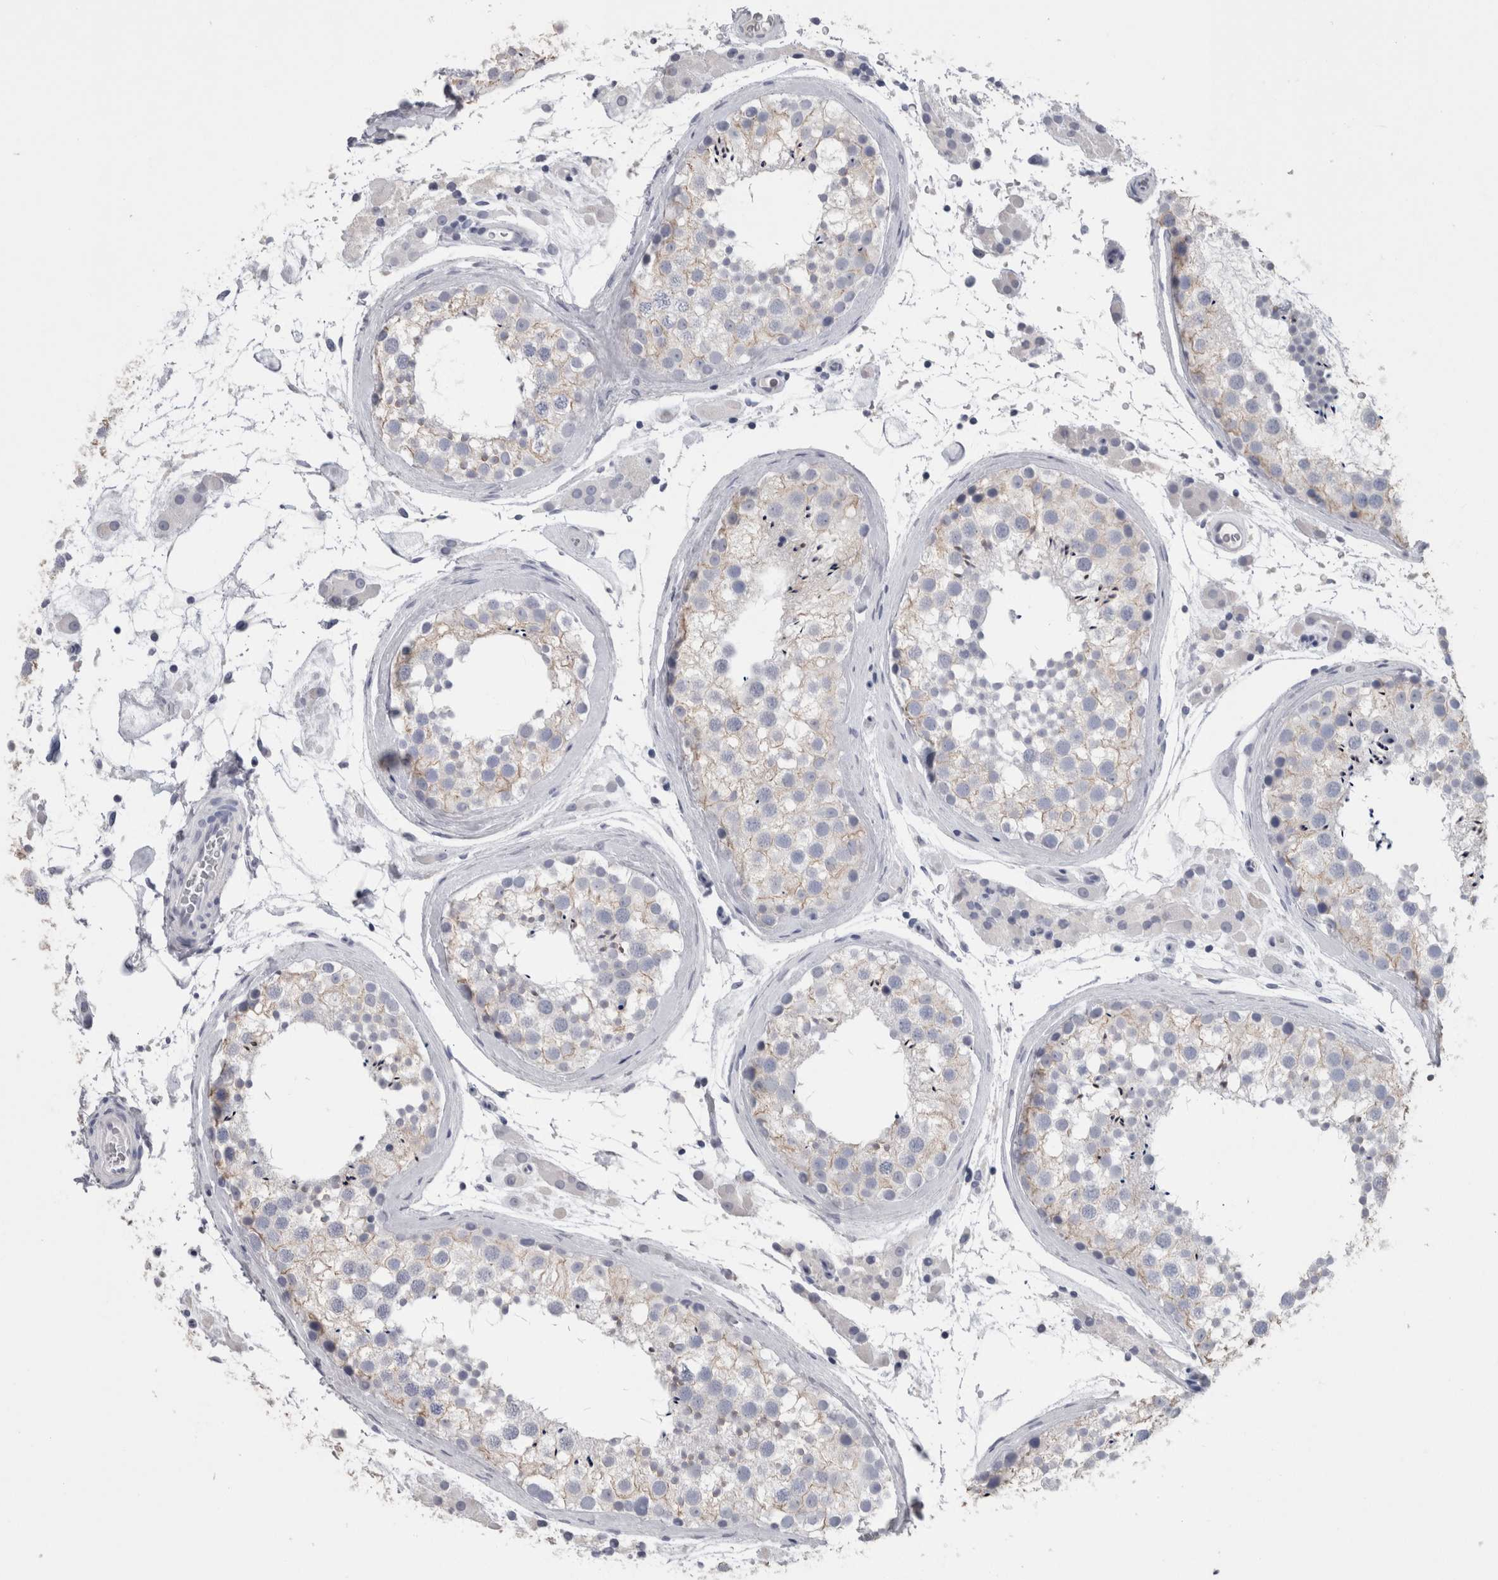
{"staining": {"intensity": "weak", "quantity": "<25%", "location": "cytoplasmic/membranous"}, "tissue": "testis", "cell_type": "Cells in seminiferous ducts", "image_type": "normal", "snomed": [{"axis": "morphology", "description": "Normal tissue, NOS"}, {"axis": "topography", "description": "Testis"}], "caption": "A high-resolution image shows immunohistochemistry (IHC) staining of normal testis, which displays no significant staining in cells in seminiferous ducts.", "gene": "CA8", "patient": {"sex": "male", "age": 46}}